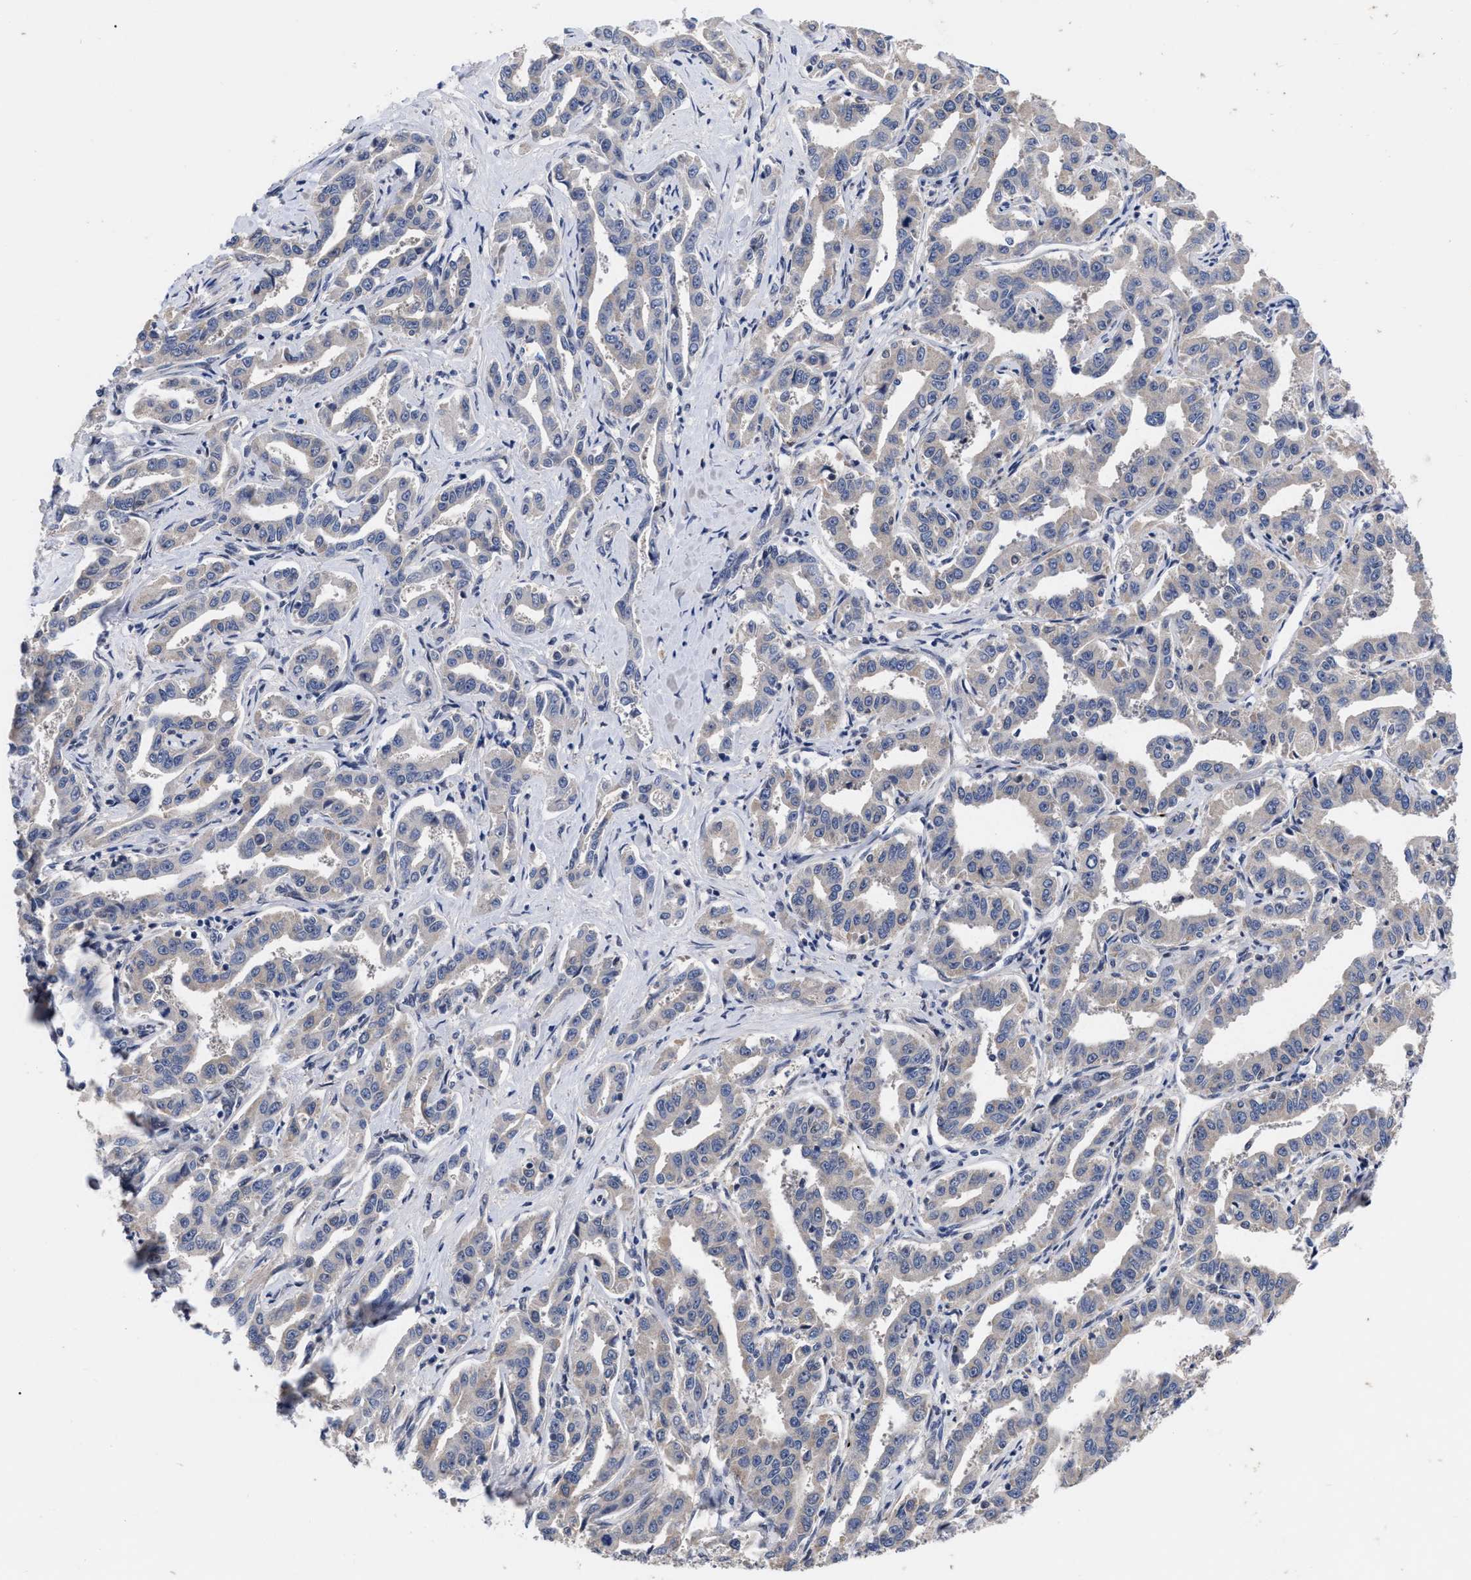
{"staining": {"intensity": "negative", "quantity": "none", "location": "none"}, "tissue": "liver cancer", "cell_type": "Tumor cells", "image_type": "cancer", "snomed": [{"axis": "morphology", "description": "Cholangiocarcinoma"}, {"axis": "topography", "description": "Liver"}], "caption": "DAB immunohistochemical staining of liver cancer (cholangiocarcinoma) reveals no significant expression in tumor cells. Brightfield microscopy of immunohistochemistry (IHC) stained with DAB (brown) and hematoxylin (blue), captured at high magnification.", "gene": "CCN5", "patient": {"sex": "male", "age": 59}}